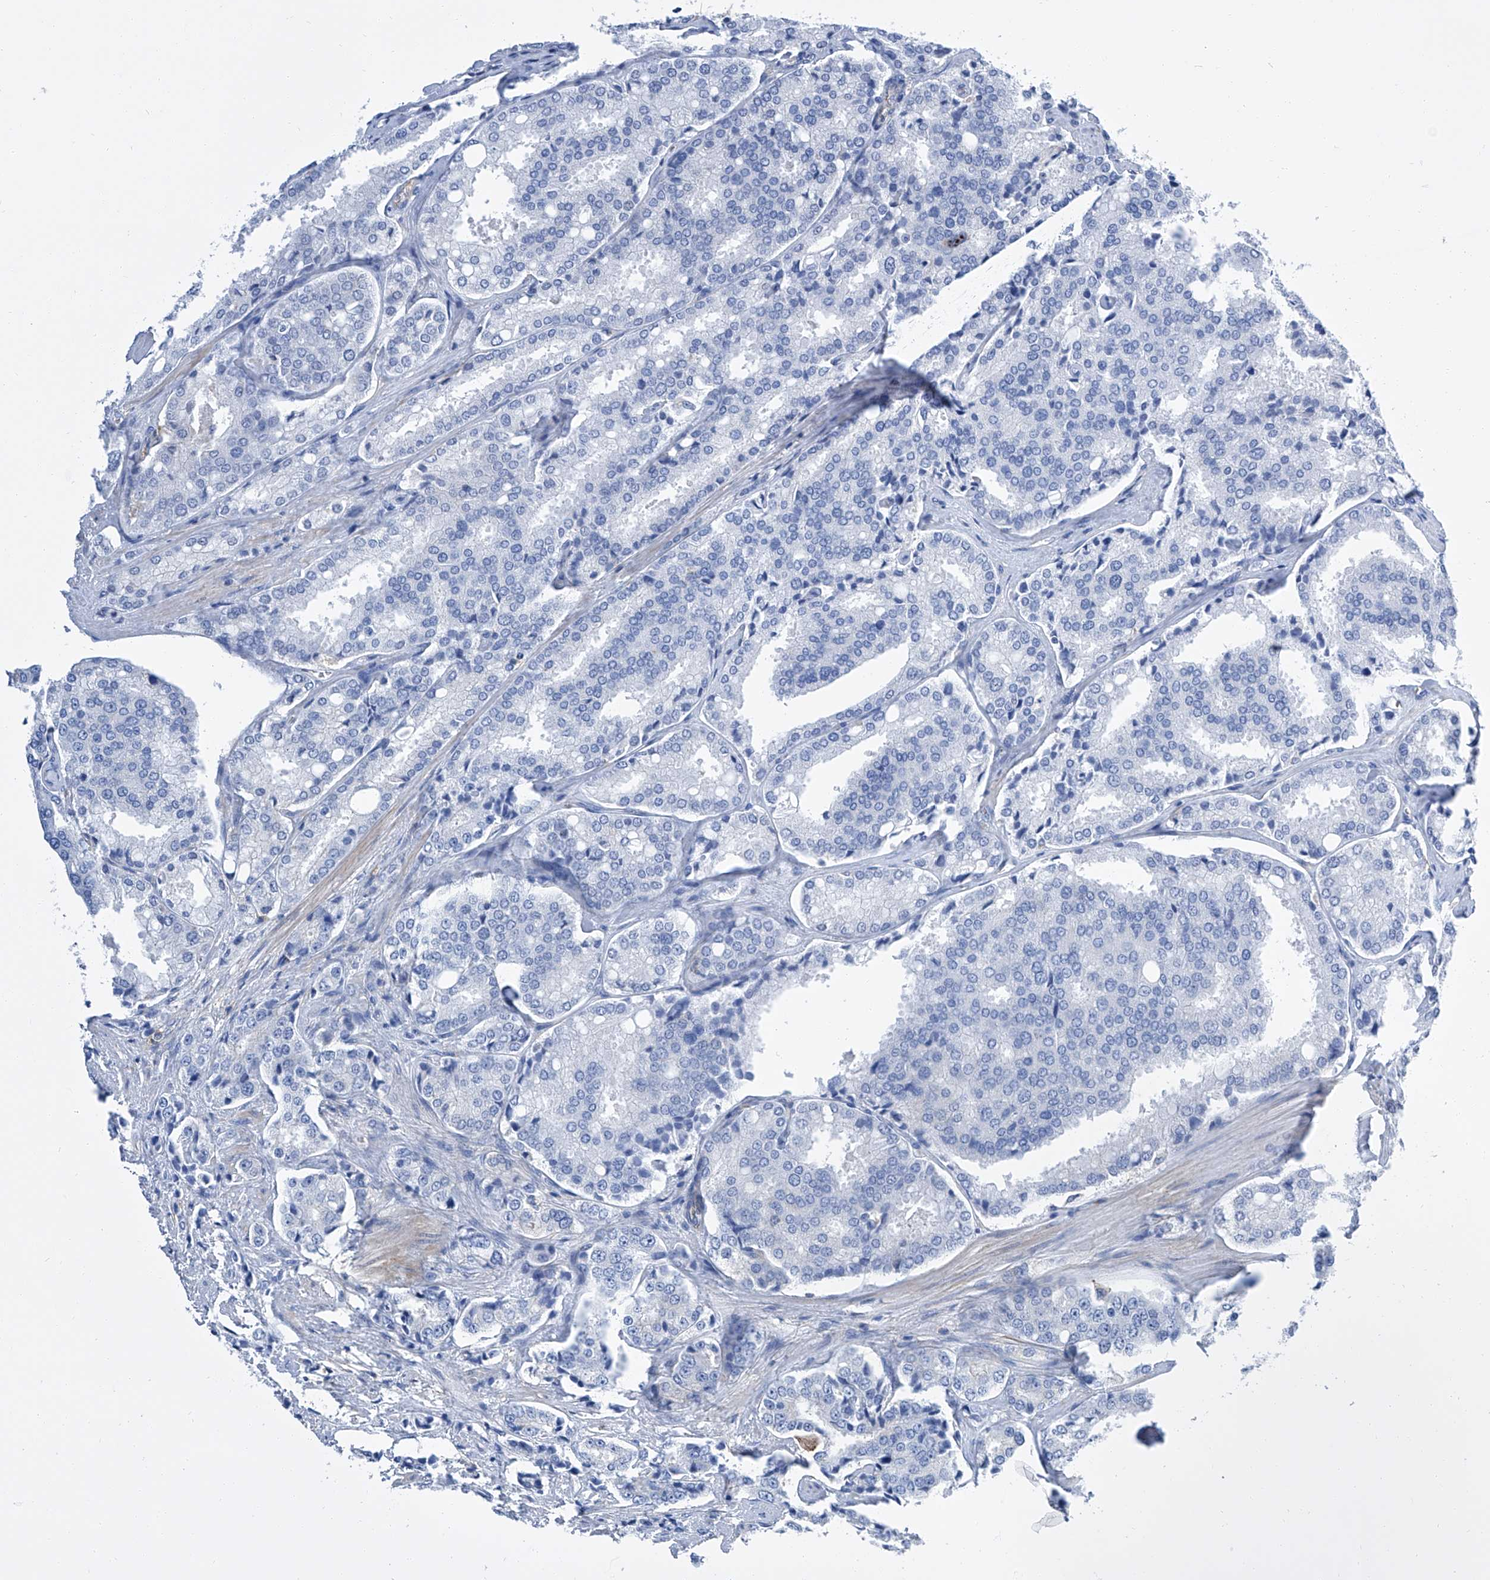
{"staining": {"intensity": "negative", "quantity": "none", "location": "none"}, "tissue": "prostate cancer", "cell_type": "Tumor cells", "image_type": "cancer", "snomed": [{"axis": "morphology", "description": "Adenocarcinoma, High grade"}, {"axis": "topography", "description": "Prostate"}], "caption": "The image demonstrates no staining of tumor cells in adenocarcinoma (high-grade) (prostate).", "gene": "GPT", "patient": {"sex": "male", "age": 50}}